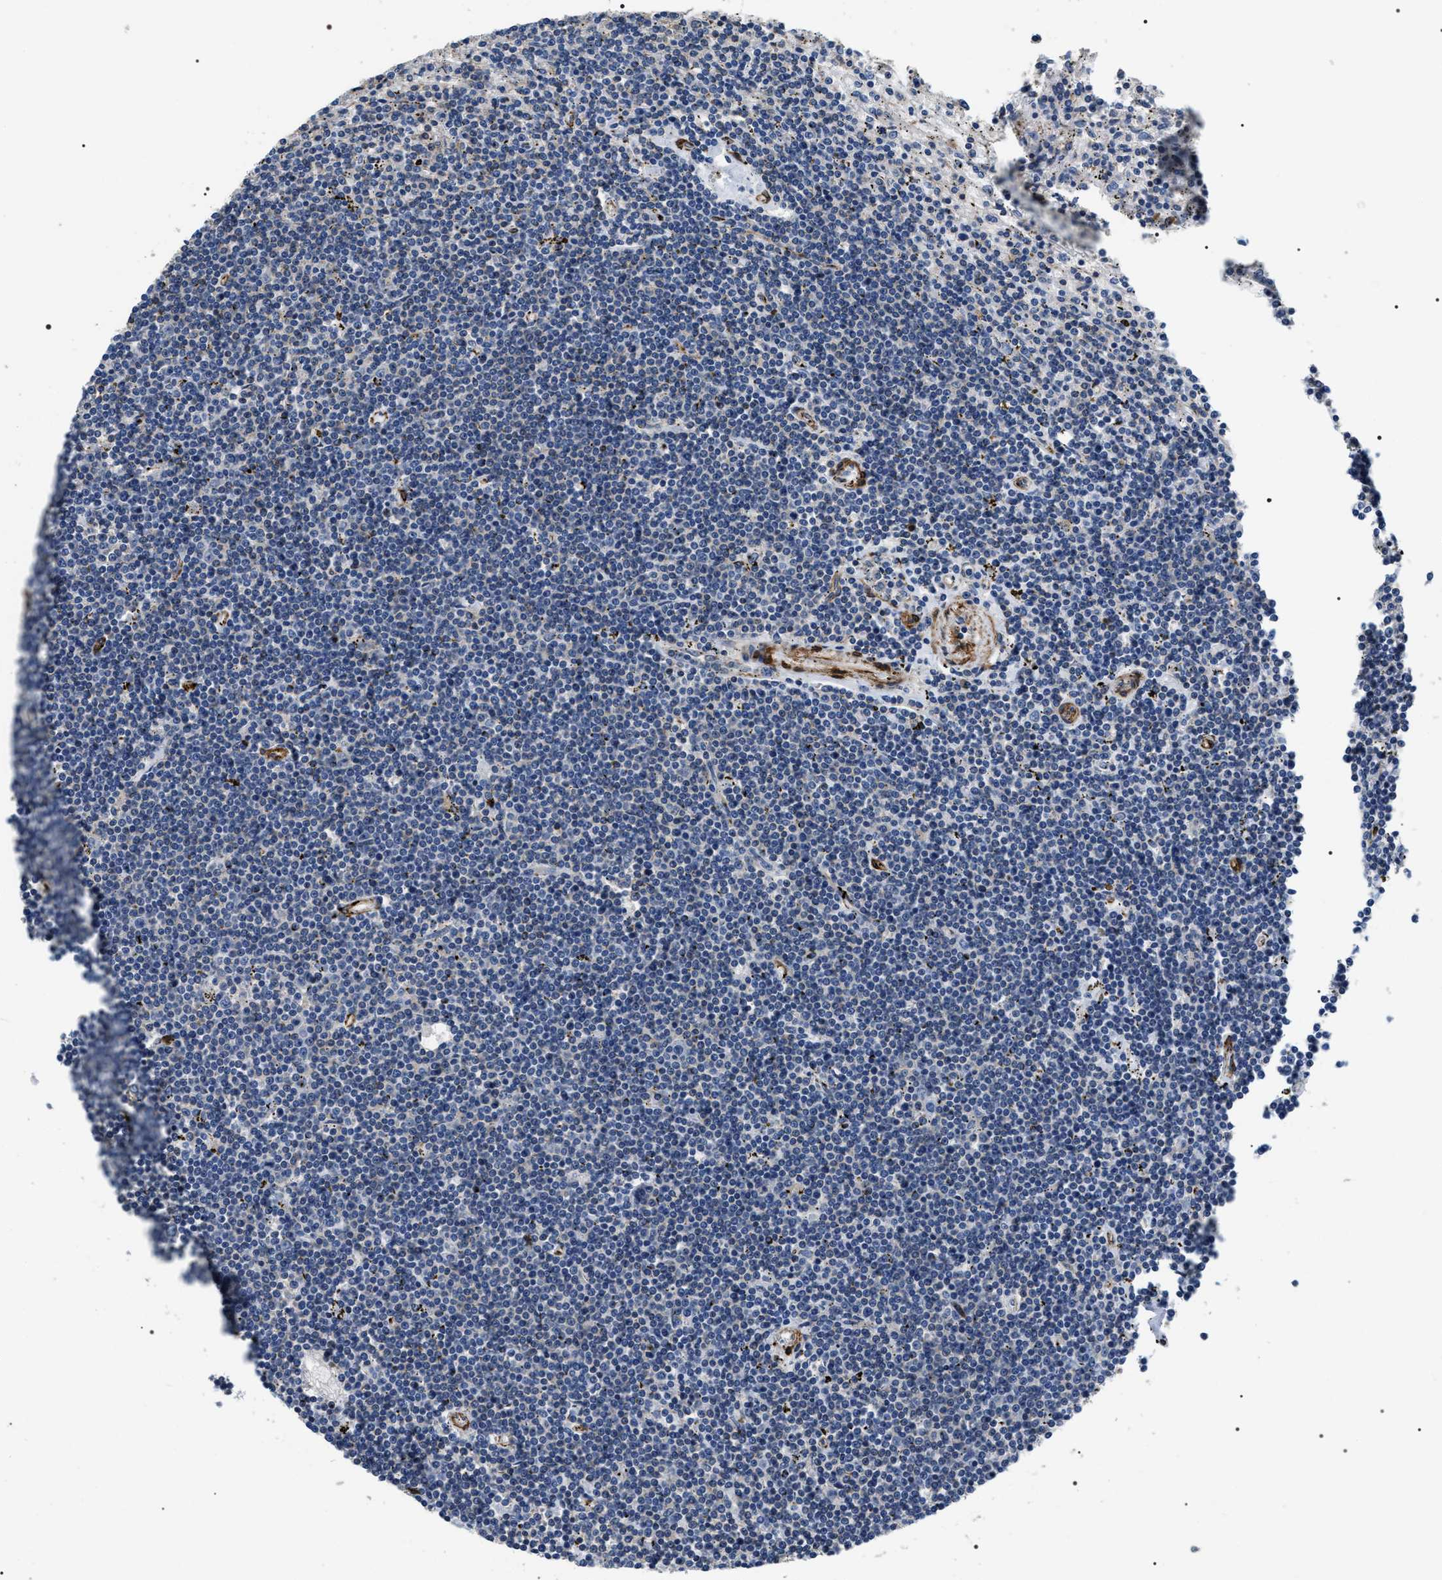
{"staining": {"intensity": "negative", "quantity": "none", "location": "none"}, "tissue": "lymphoma", "cell_type": "Tumor cells", "image_type": "cancer", "snomed": [{"axis": "morphology", "description": "Malignant lymphoma, non-Hodgkin's type, Low grade"}, {"axis": "topography", "description": "Spleen"}], "caption": "This is an immunohistochemistry (IHC) histopathology image of human lymphoma. There is no expression in tumor cells.", "gene": "ZC3HAV1L", "patient": {"sex": "male", "age": 76}}